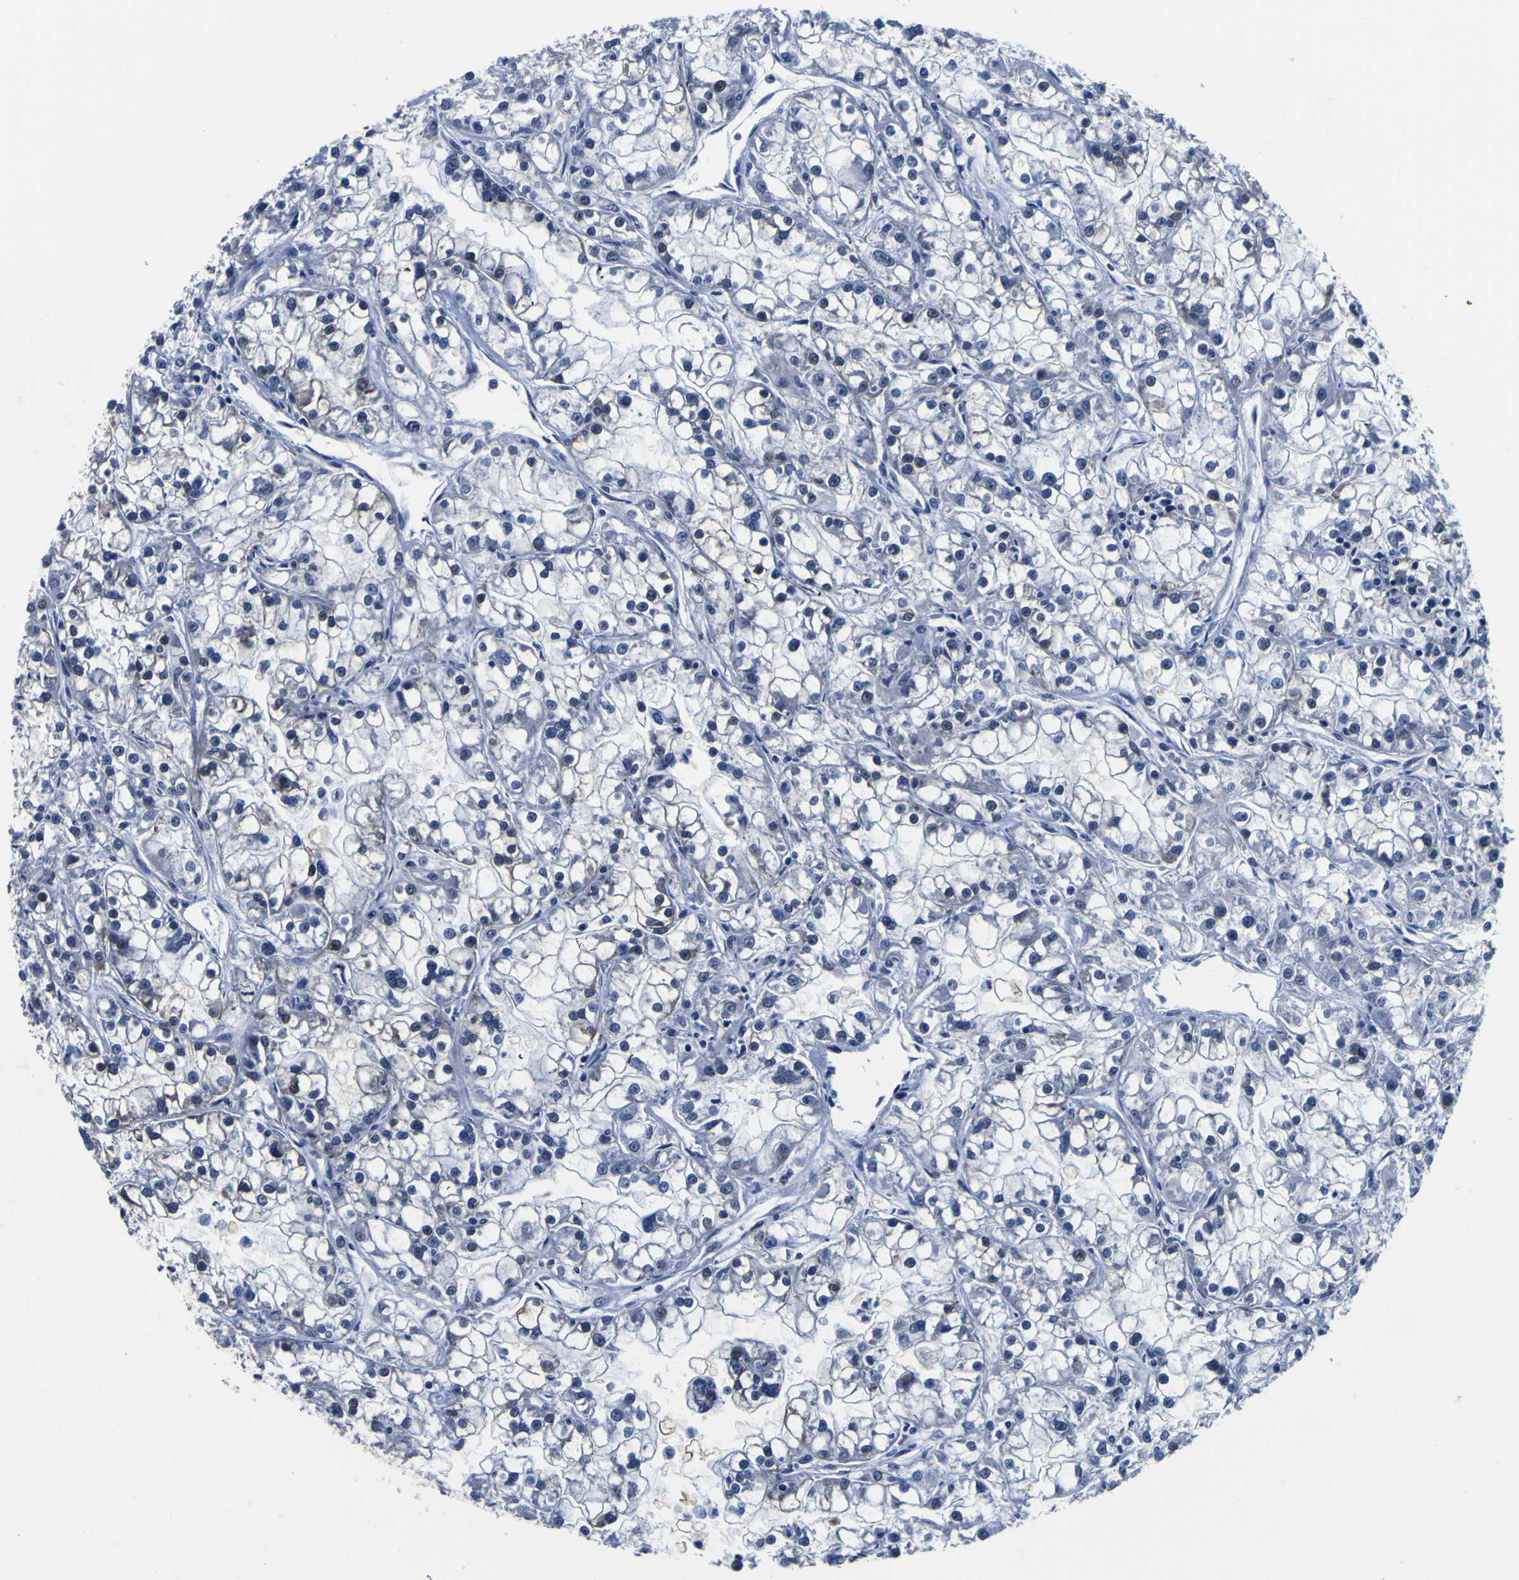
{"staining": {"intensity": "negative", "quantity": "none", "location": "none"}, "tissue": "renal cancer", "cell_type": "Tumor cells", "image_type": "cancer", "snomed": [{"axis": "morphology", "description": "Adenocarcinoma, NOS"}, {"axis": "topography", "description": "Kidney"}], "caption": "Tumor cells are negative for protein expression in human renal cancer. (DAB immunohistochemistry, high magnification).", "gene": "CUL4B", "patient": {"sex": "female", "age": 52}}